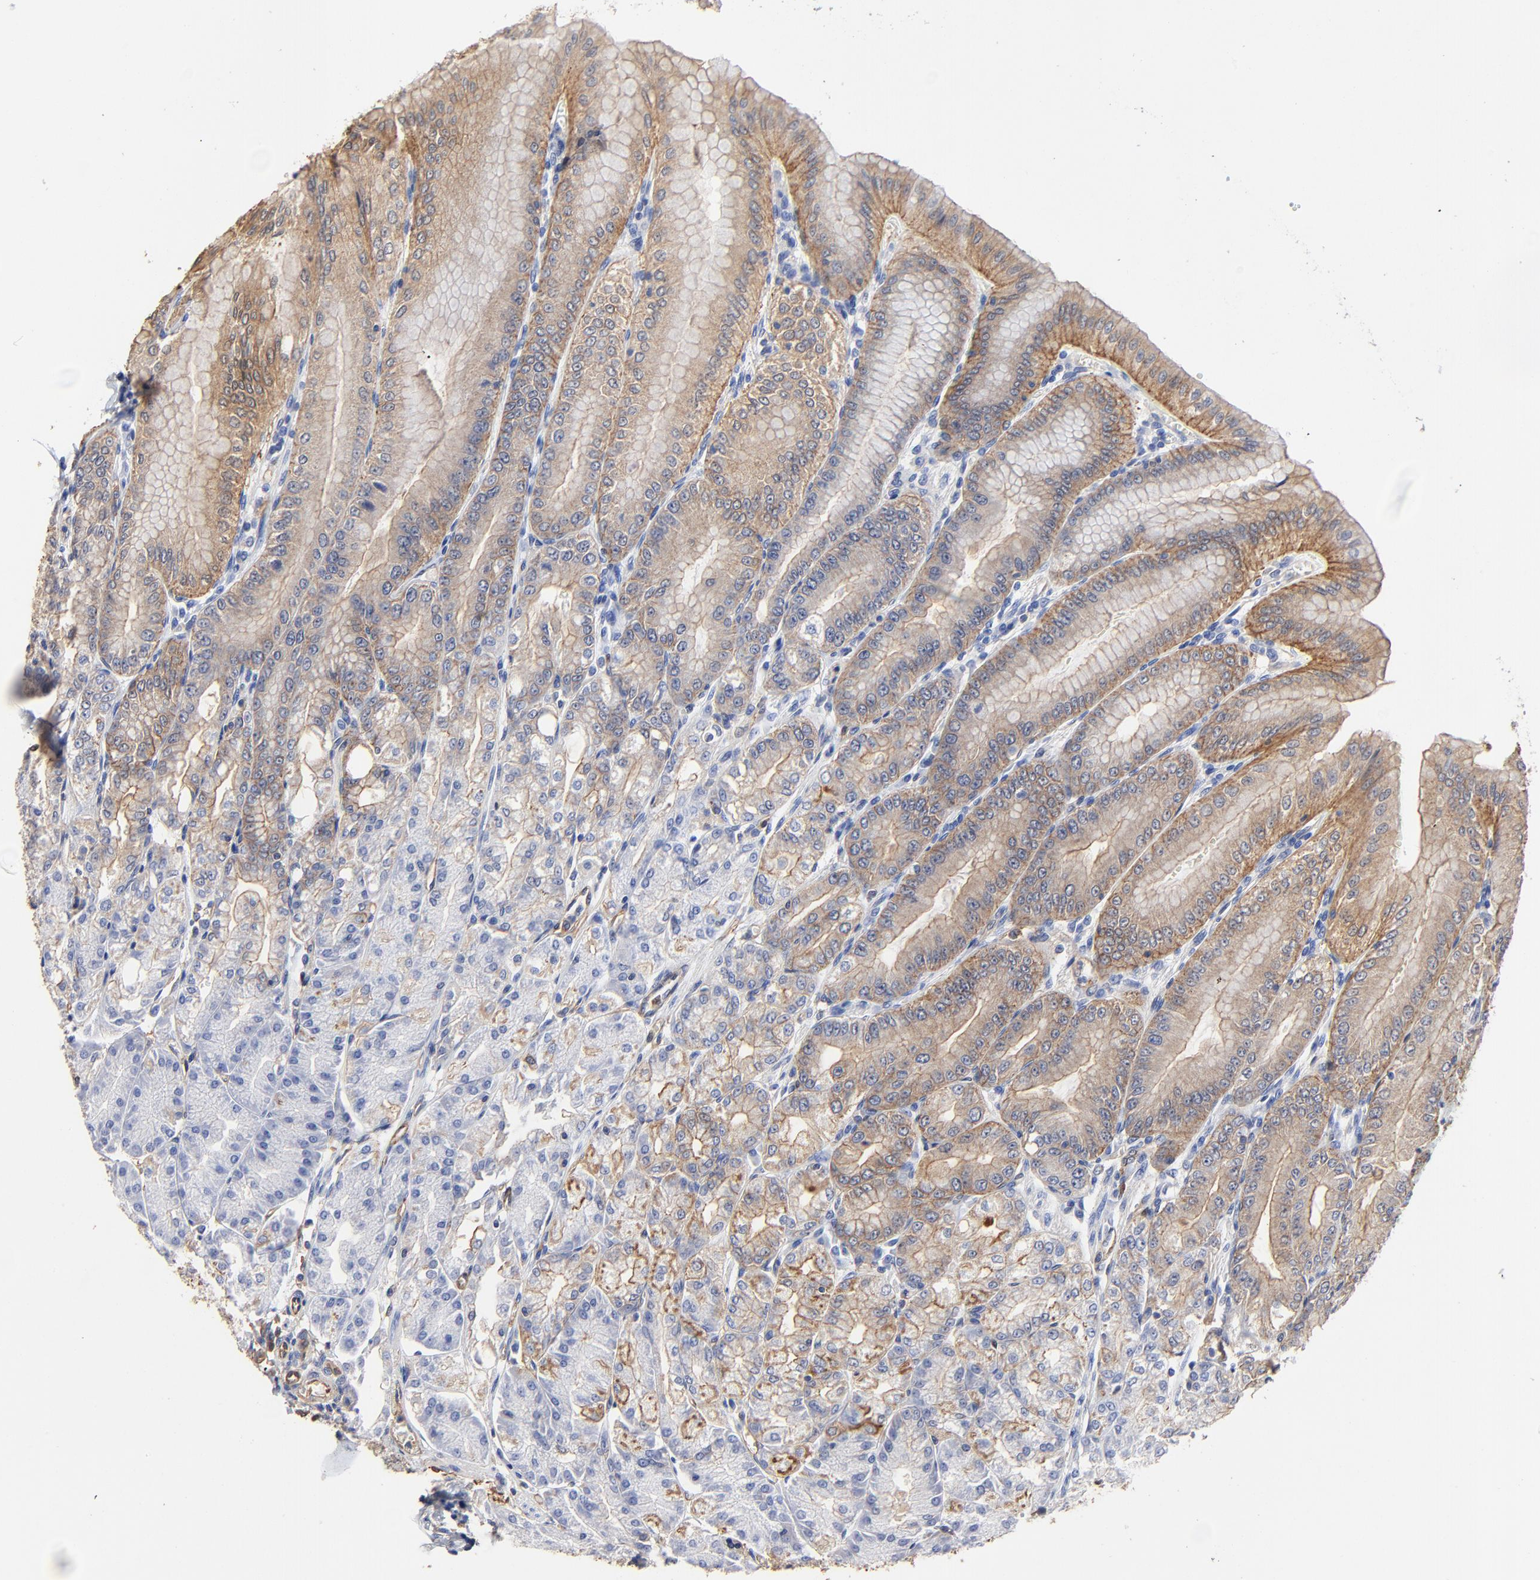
{"staining": {"intensity": "moderate", "quantity": "<25%", "location": "cytoplasmic/membranous"}, "tissue": "stomach", "cell_type": "Glandular cells", "image_type": "normal", "snomed": [{"axis": "morphology", "description": "Normal tissue, NOS"}, {"axis": "topography", "description": "Stomach, lower"}], "caption": "Immunohistochemistry image of benign stomach stained for a protein (brown), which exhibits low levels of moderate cytoplasmic/membranous staining in approximately <25% of glandular cells.", "gene": "TAGLN2", "patient": {"sex": "male", "age": 71}}